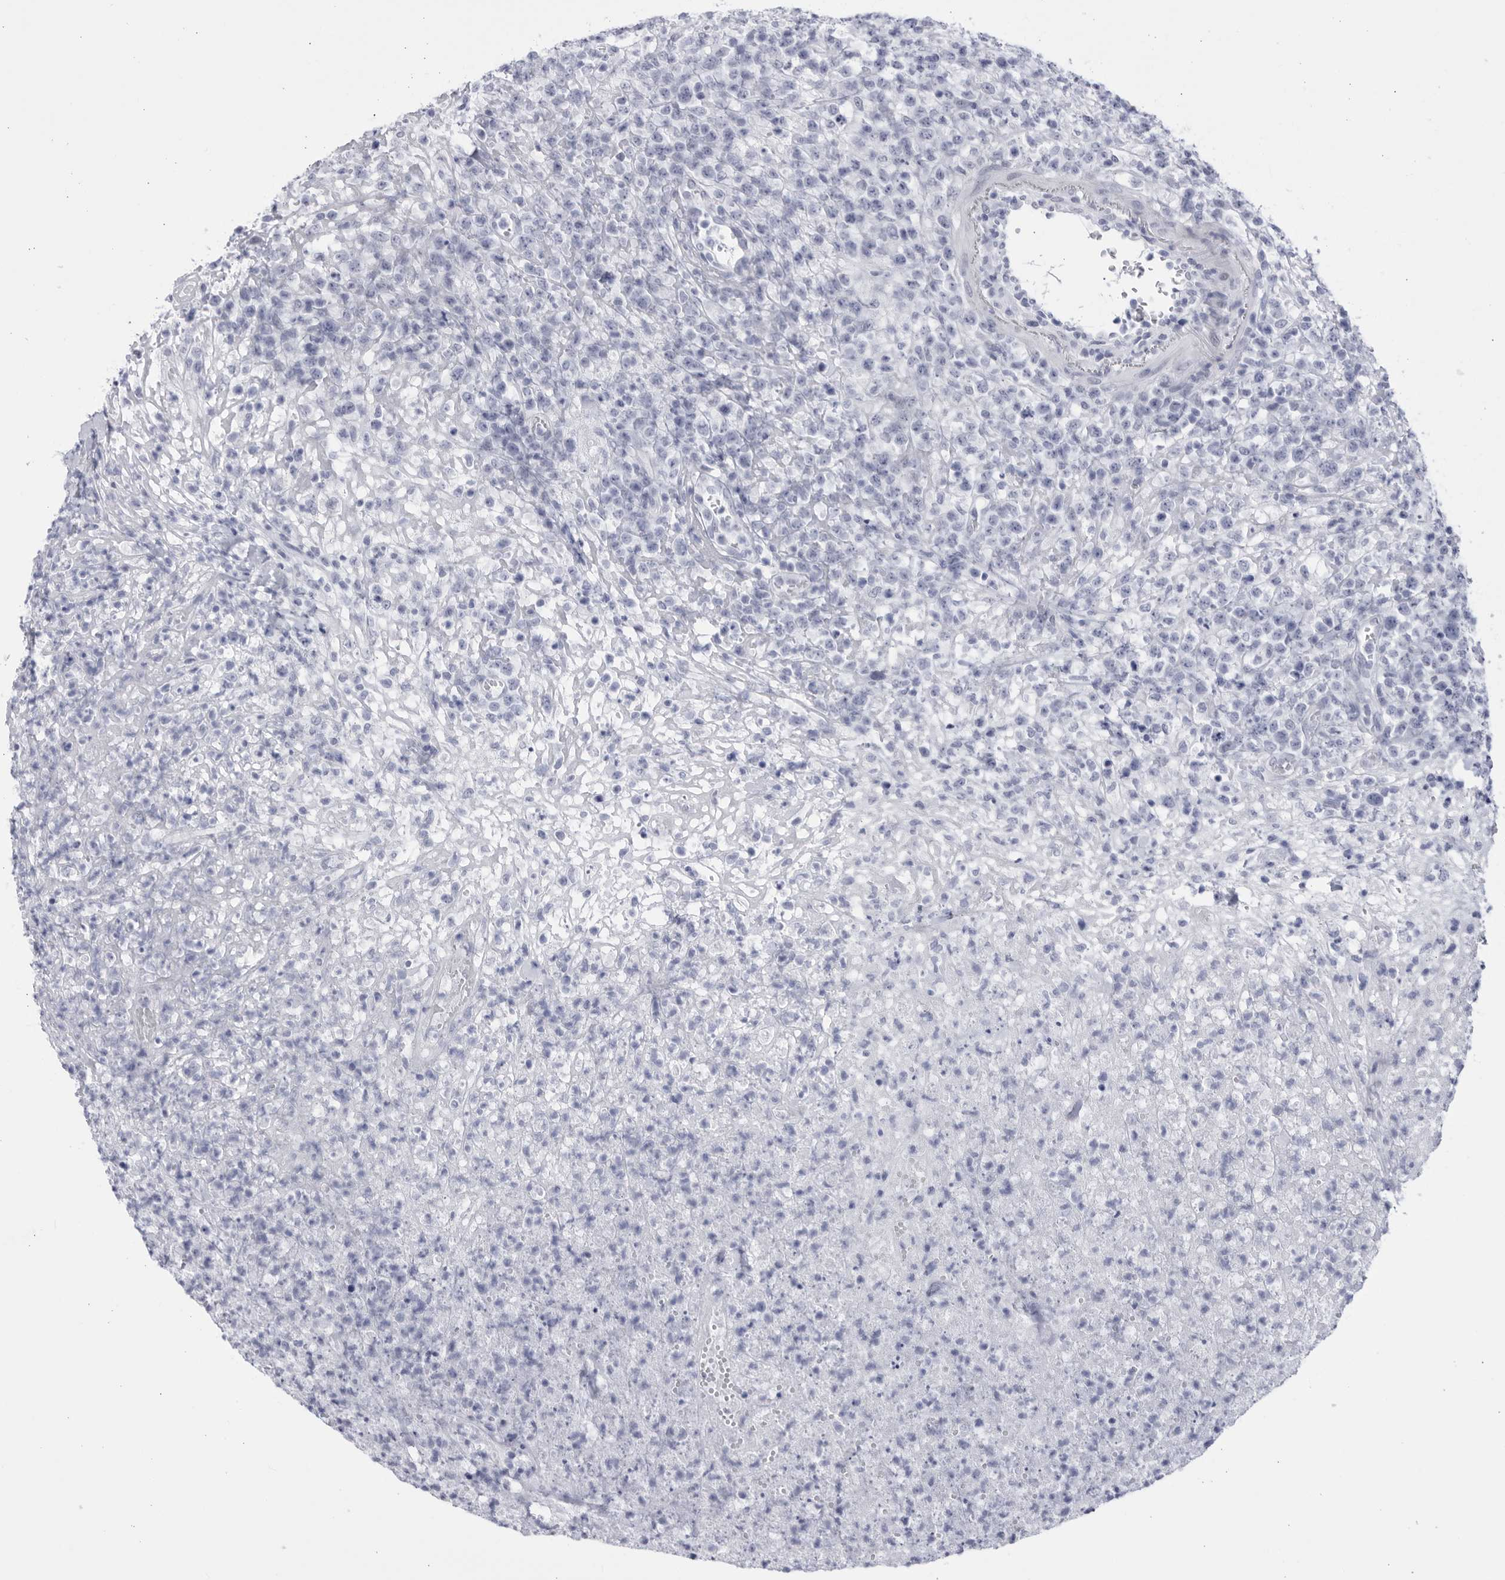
{"staining": {"intensity": "negative", "quantity": "none", "location": "none"}, "tissue": "lymphoma", "cell_type": "Tumor cells", "image_type": "cancer", "snomed": [{"axis": "morphology", "description": "Malignant lymphoma, non-Hodgkin's type, High grade"}, {"axis": "topography", "description": "Colon"}], "caption": "Immunohistochemistry (IHC) of malignant lymphoma, non-Hodgkin's type (high-grade) exhibits no positivity in tumor cells. (DAB (3,3'-diaminobenzidine) IHC visualized using brightfield microscopy, high magnification).", "gene": "CCDC181", "patient": {"sex": "female", "age": 53}}